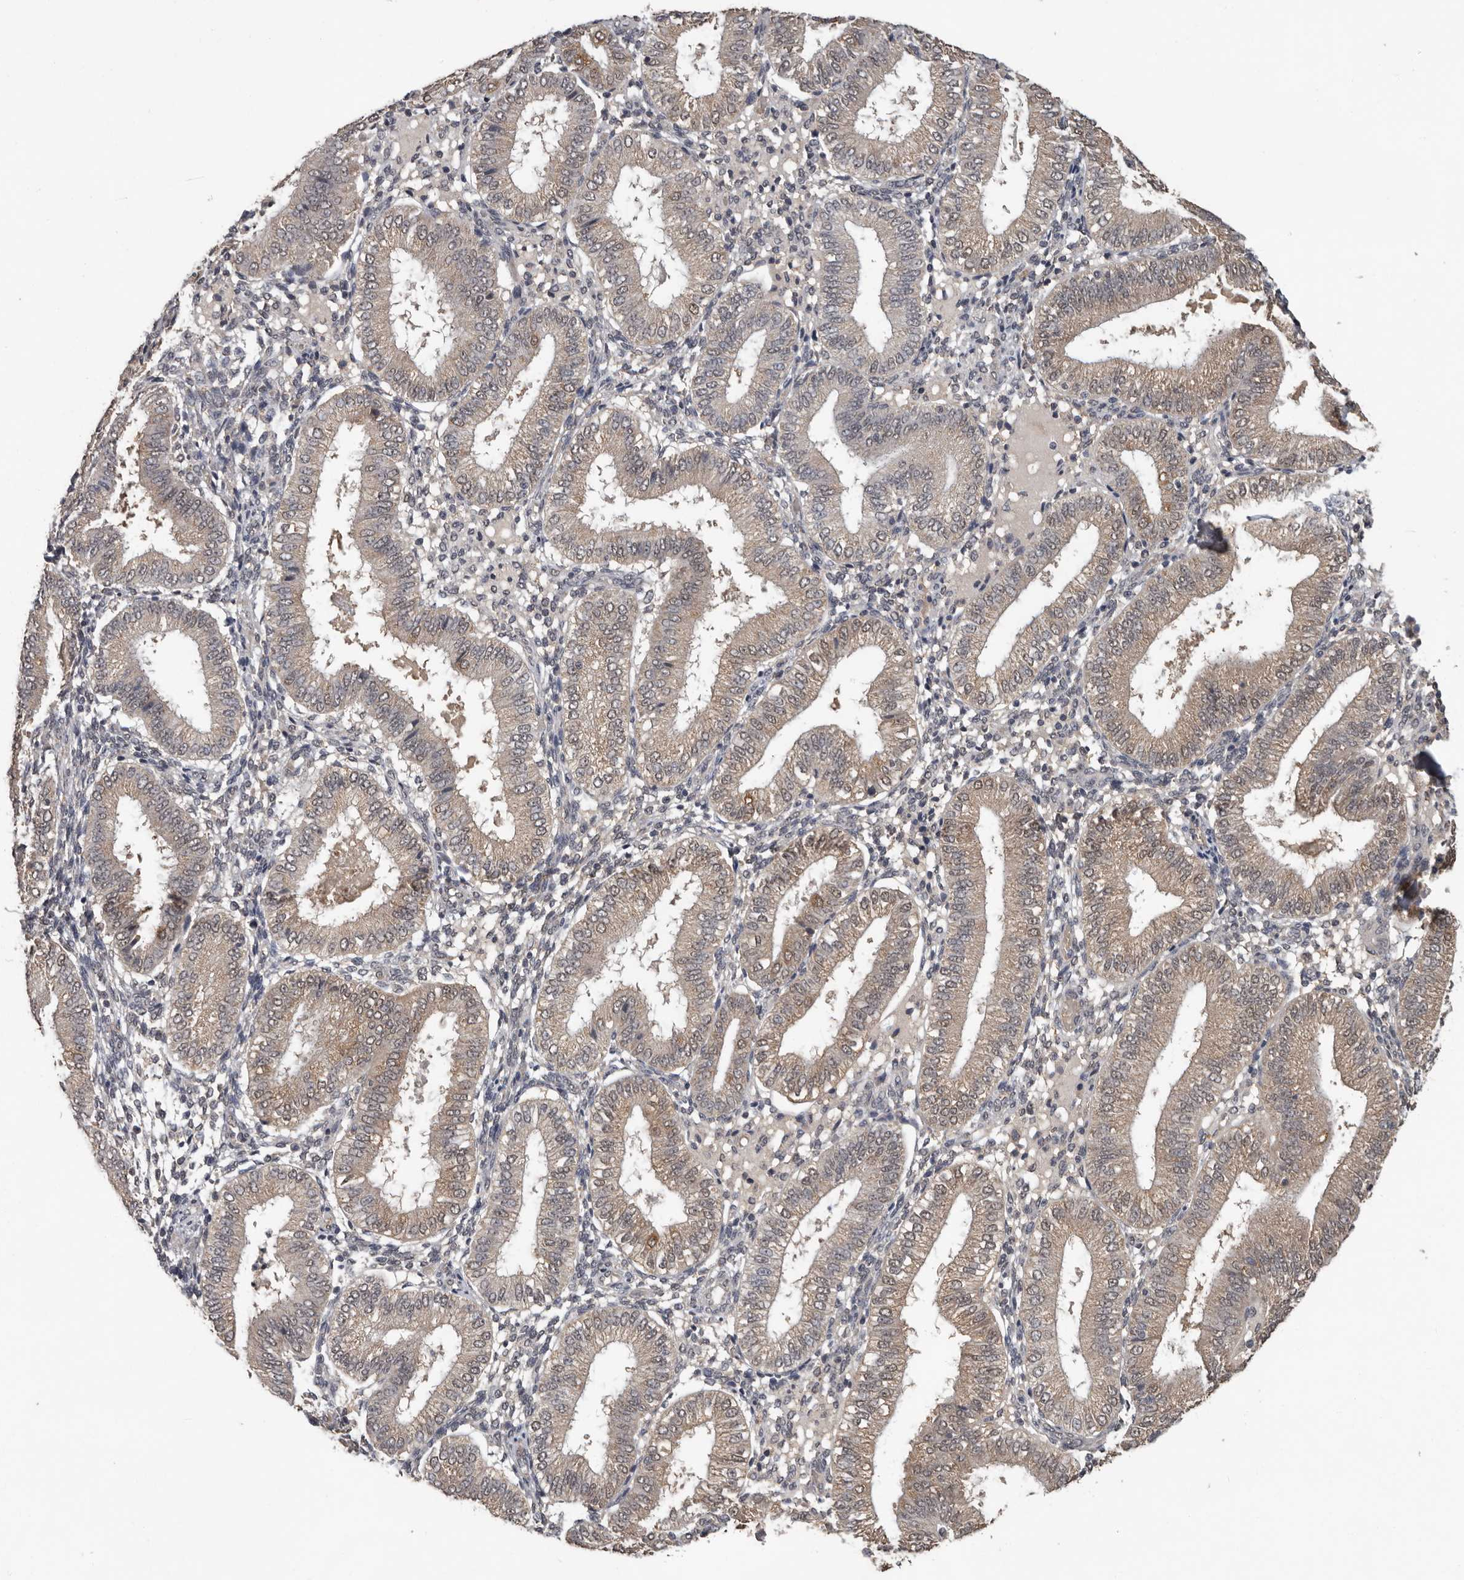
{"staining": {"intensity": "negative", "quantity": "none", "location": "none"}, "tissue": "endometrium", "cell_type": "Cells in endometrial stroma", "image_type": "normal", "snomed": [{"axis": "morphology", "description": "Normal tissue, NOS"}, {"axis": "topography", "description": "Endometrium"}], "caption": "The micrograph shows no staining of cells in endometrial stroma in normal endometrium. Brightfield microscopy of IHC stained with DAB (brown) and hematoxylin (blue), captured at high magnification.", "gene": "MTF1", "patient": {"sex": "female", "age": 39}}